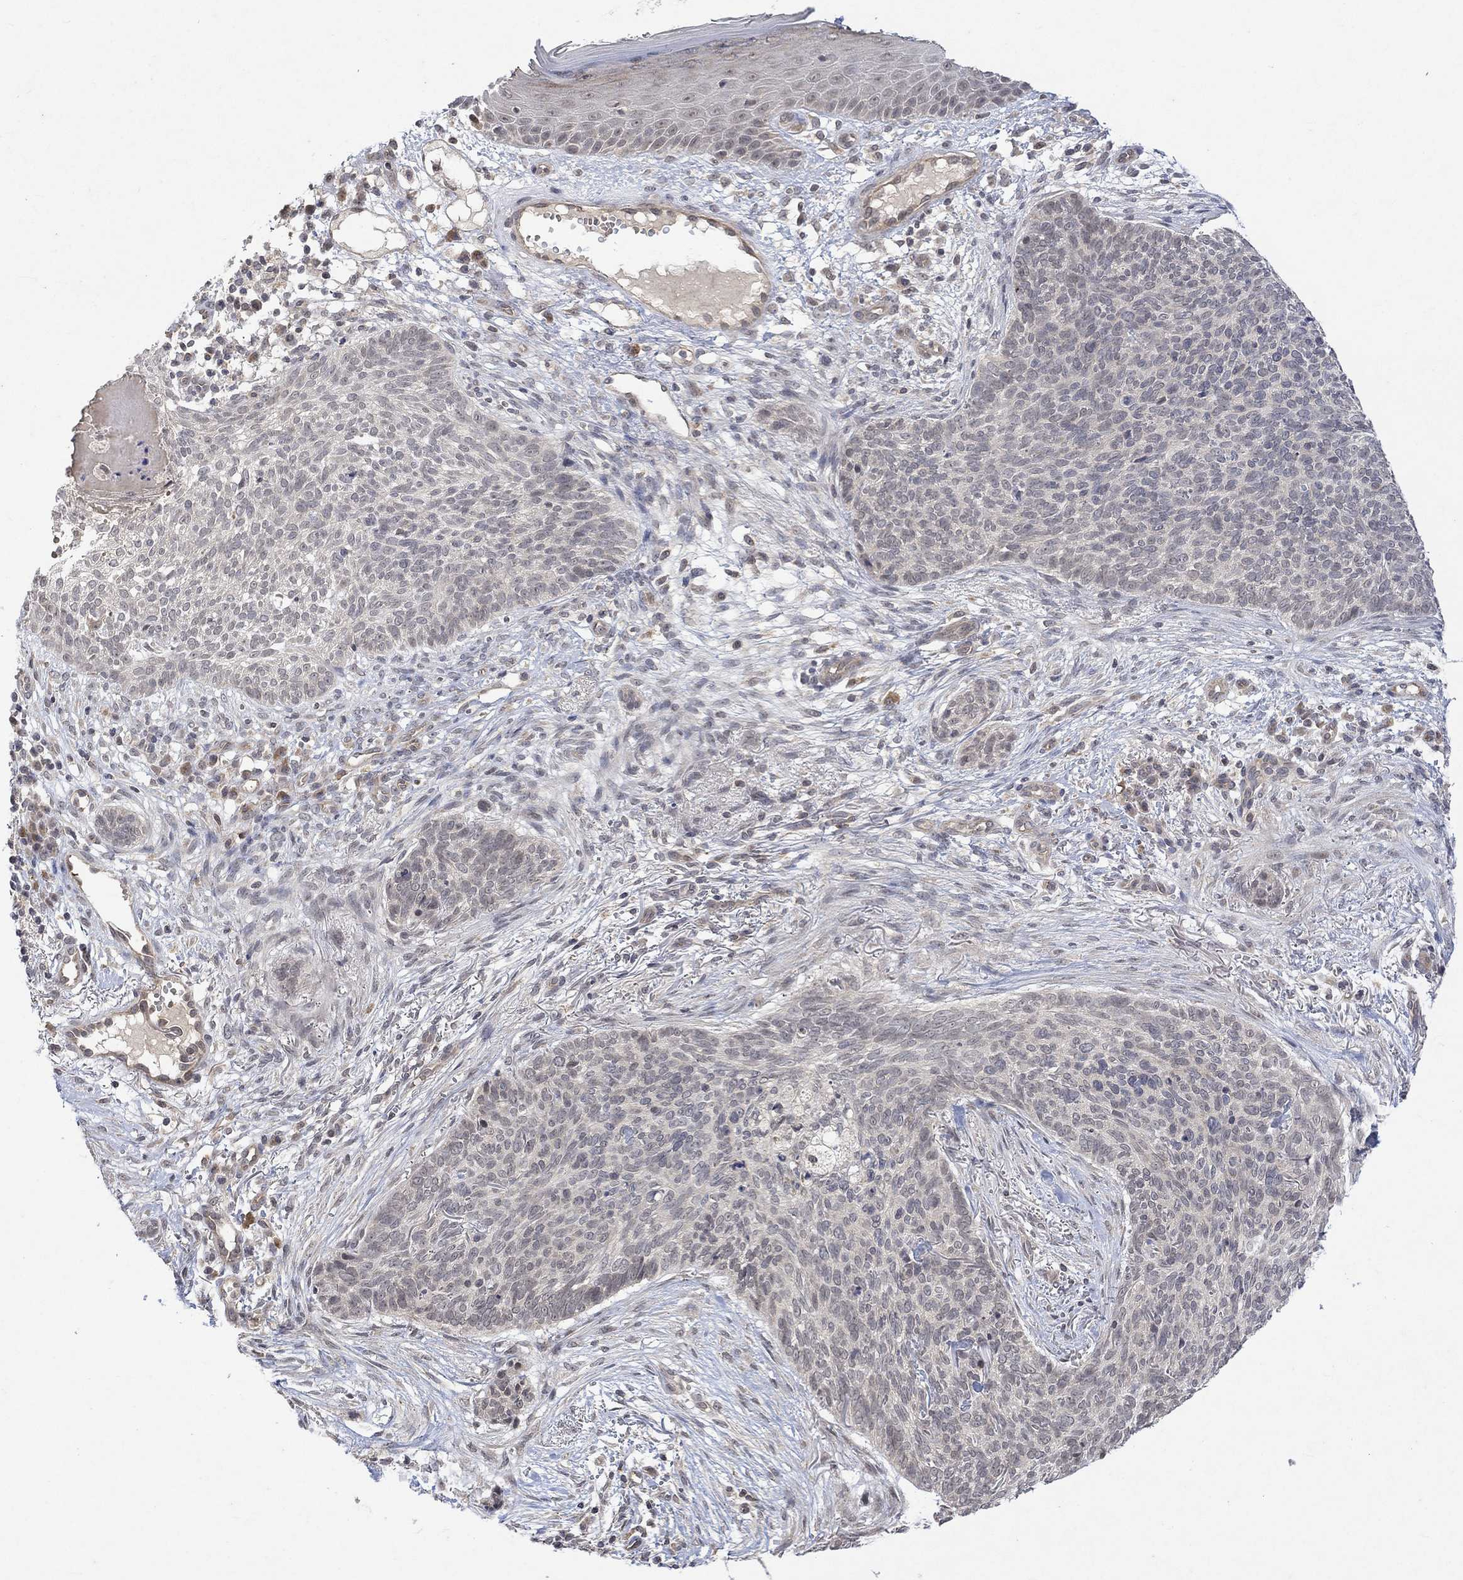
{"staining": {"intensity": "negative", "quantity": "none", "location": "none"}, "tissue": "skin cancer", "cell_type": "Tumor cells", "image_type": "cancer", "snomed": [{"axis": "morphology", "description": "Basal cell carcinoma"}, {"axis": "topography", "description": "Skin"}], "caption": "Immunohistochemistry histopathology image of neoplastic tissue: human skin basal cell carcinoma stained with DAB (3,3'-diaminobenzidine) exhibits no significant protein positivity in tumor cells.", "gene": "GRIN2D", "patient": {"sex": "male", "age": 64}}